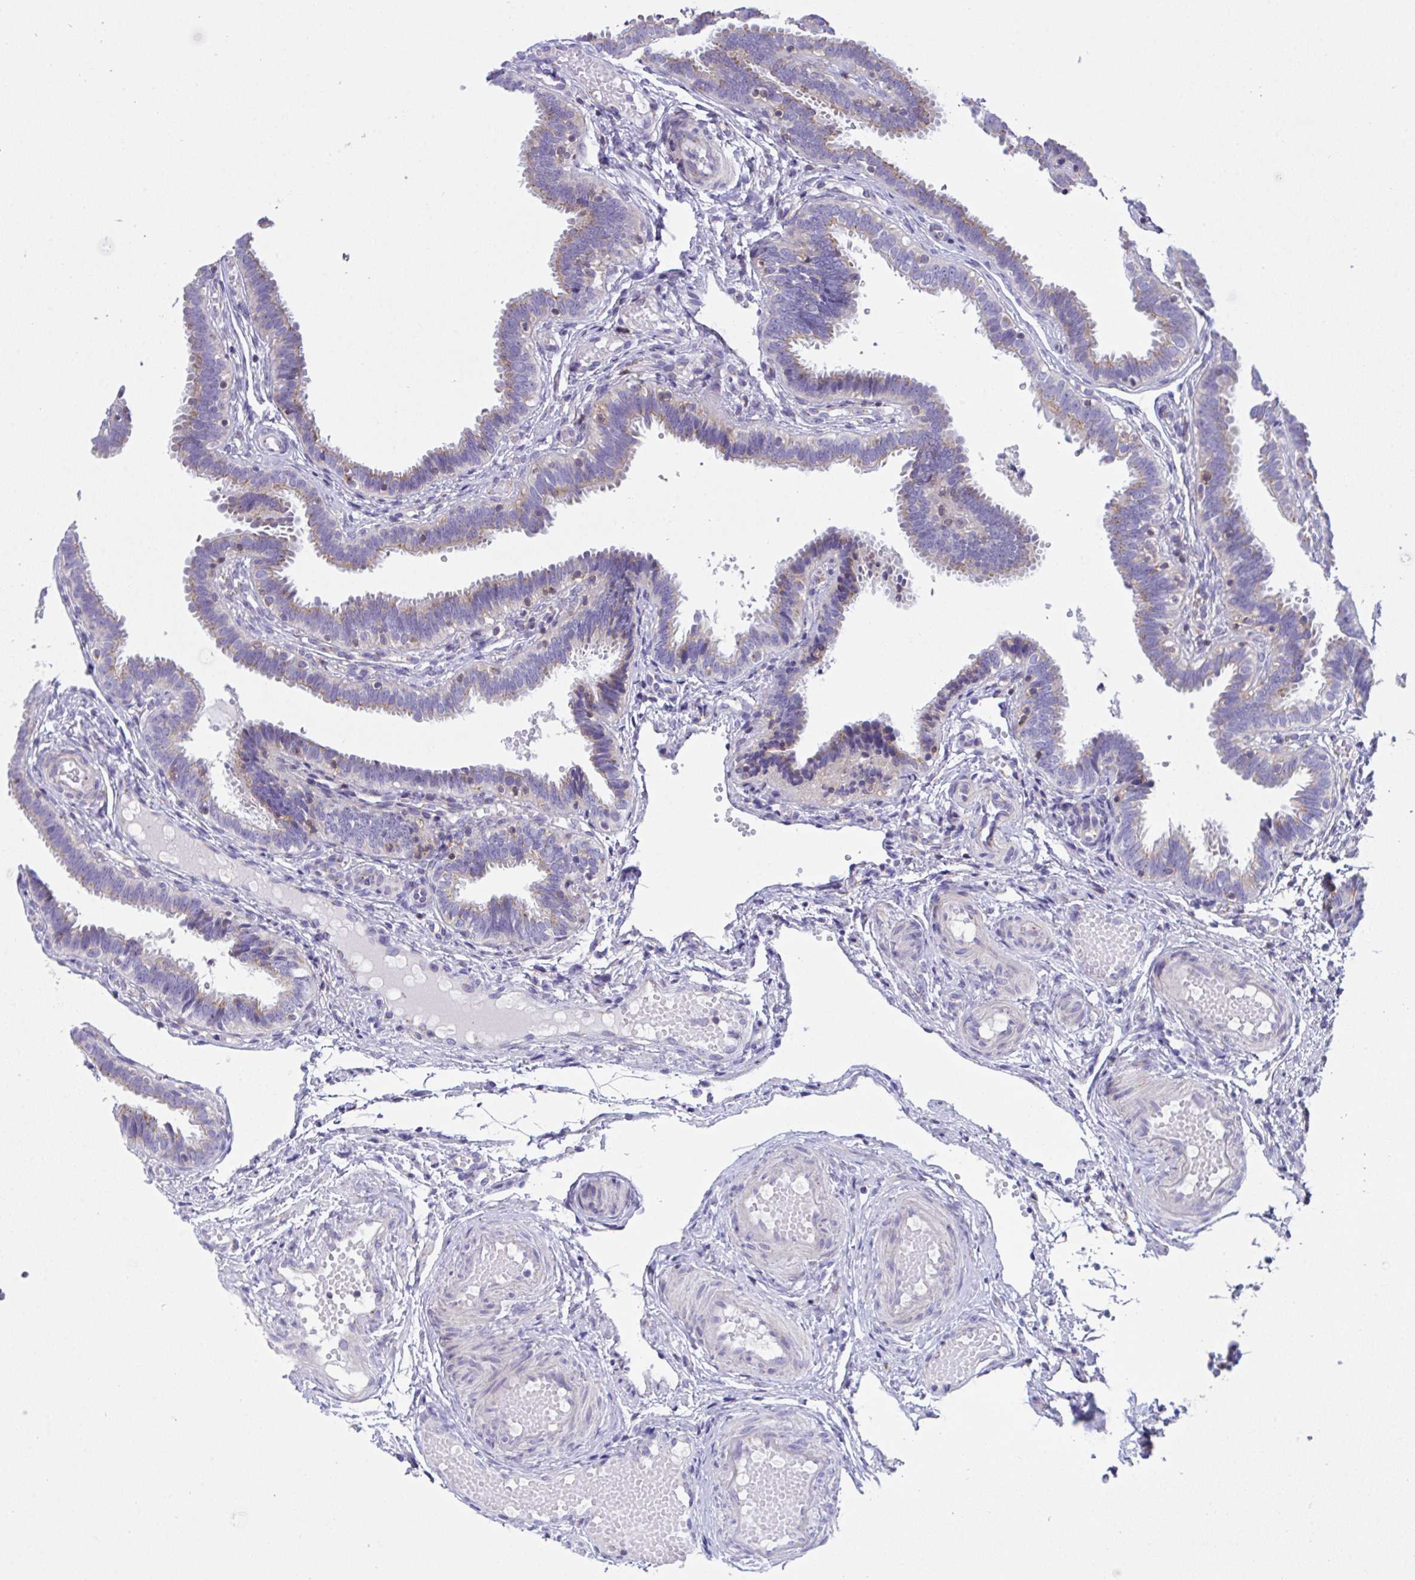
{"staining": {"intensity": "moderate", "quantity": ">75%", "location": "cytoplasmic/membranous"}, "tissue": "fallopian tube", "cell_type": "Glandular cells", "image_type": "normal", "snomed": [{"axis": "morphology", "description": "Normal tissue, NOS"}, {"axis": "topography", "description": "Fallopian tube"}], "caption": "Immunohistochemistry micrograph of benign fallopian tube: fallopian tube stained using immunohistochemistry (IHC) exhibits medium levels of moderate protein expression localized specifically in the cytoplasmic/membranous of glandular cells, appearing as a cytoplasmic/membranous brown color.", "gene": "MIA3", "patient": {"sex": "female", "age": 37}}